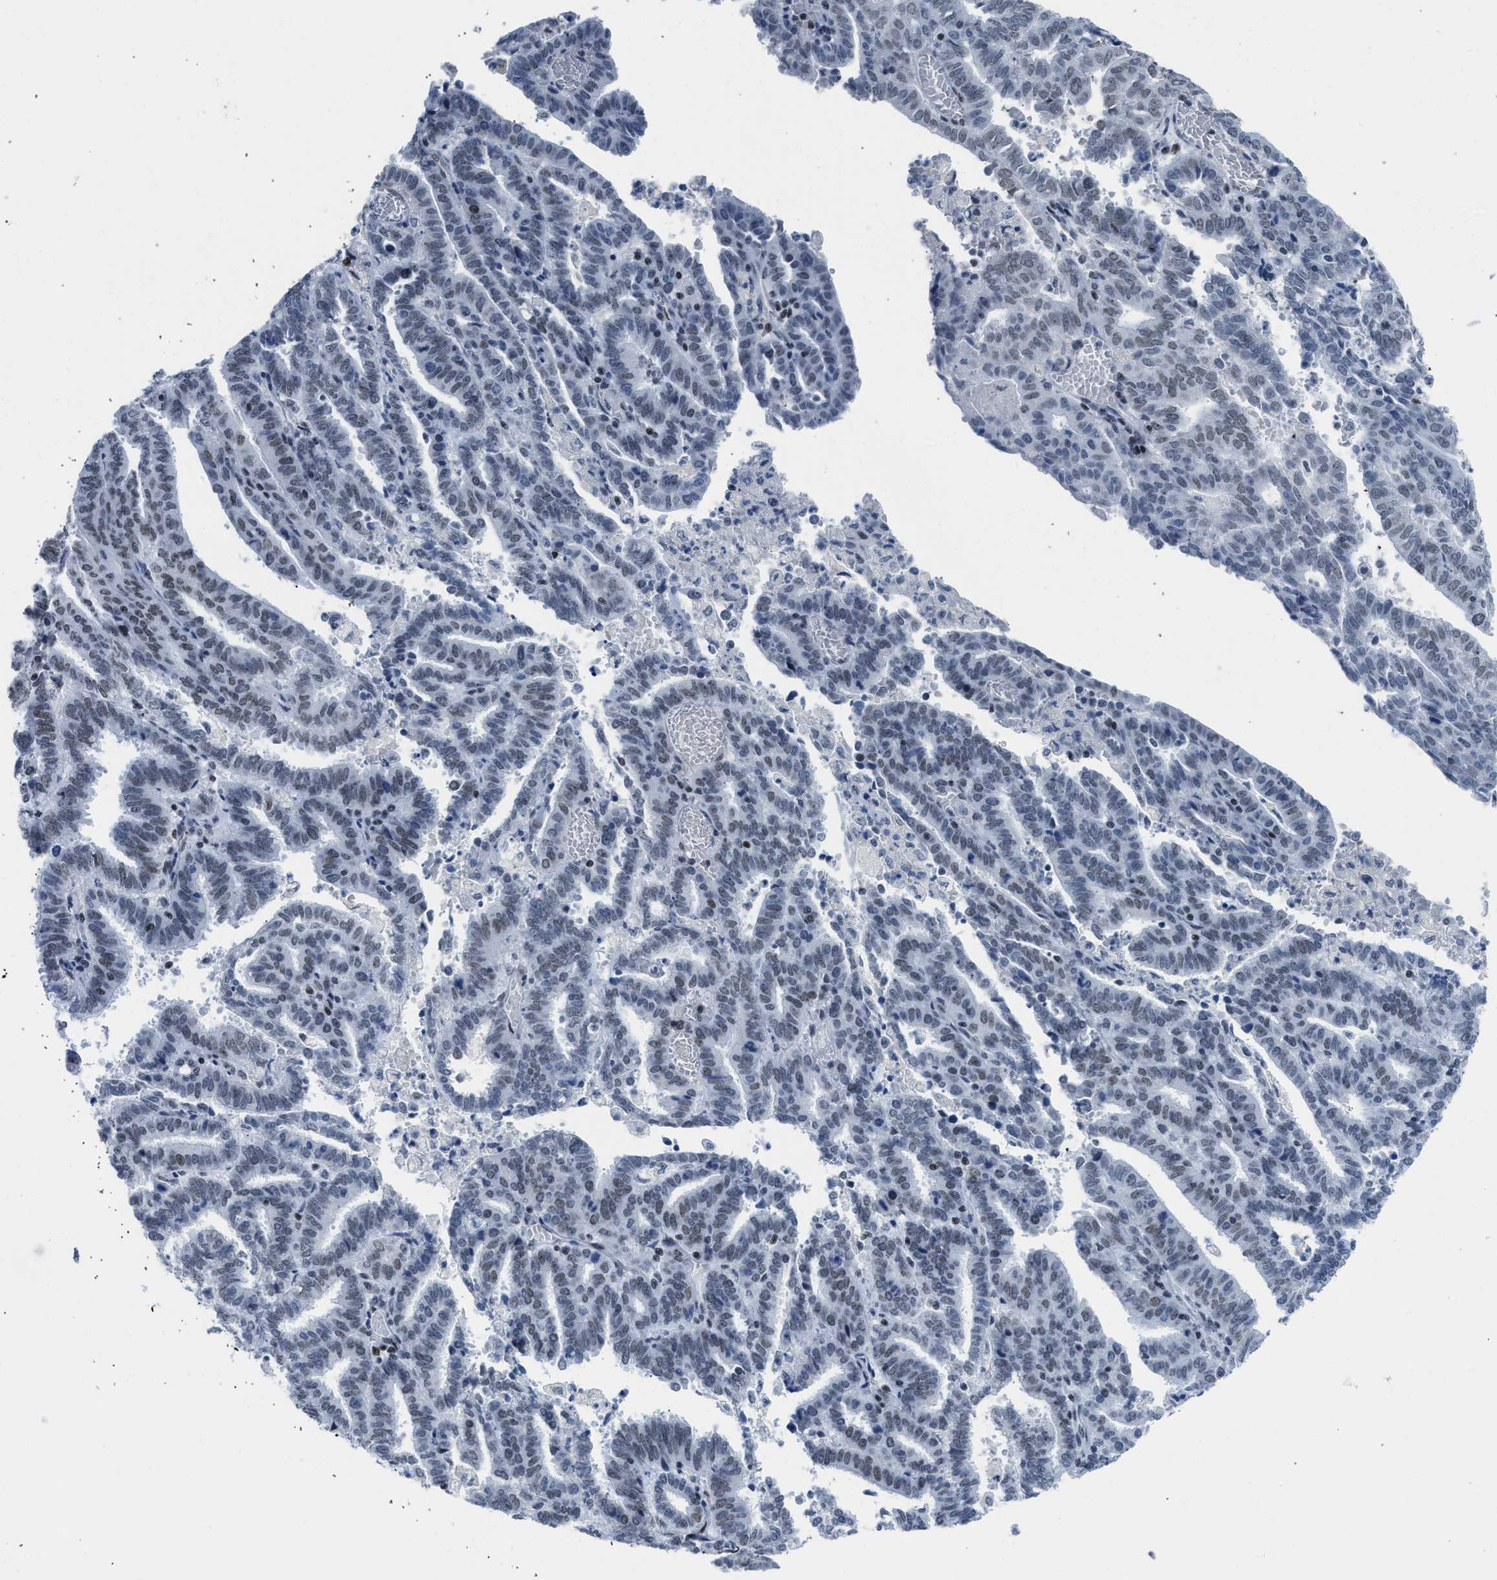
{"staining": {"intensity": "weak", "quantity": "25%-75%", "location": "nuclear"}, "tissue": "endometrial cancer", "cell_type": "Tumor cells", "image_type": "cancer", "snomed": [{"axis": "morphology", "description": "Adenocarcinoma, NOS"}, {"axis": "topography", "description": "Uterus"}], "caption": "Weak nuclear expression is present in about 25%-75% of tumor cells in adenocarcinoma (endometrial).", "gene": "TERF2IP", "patient": {"sex": "female", "age": 83}}